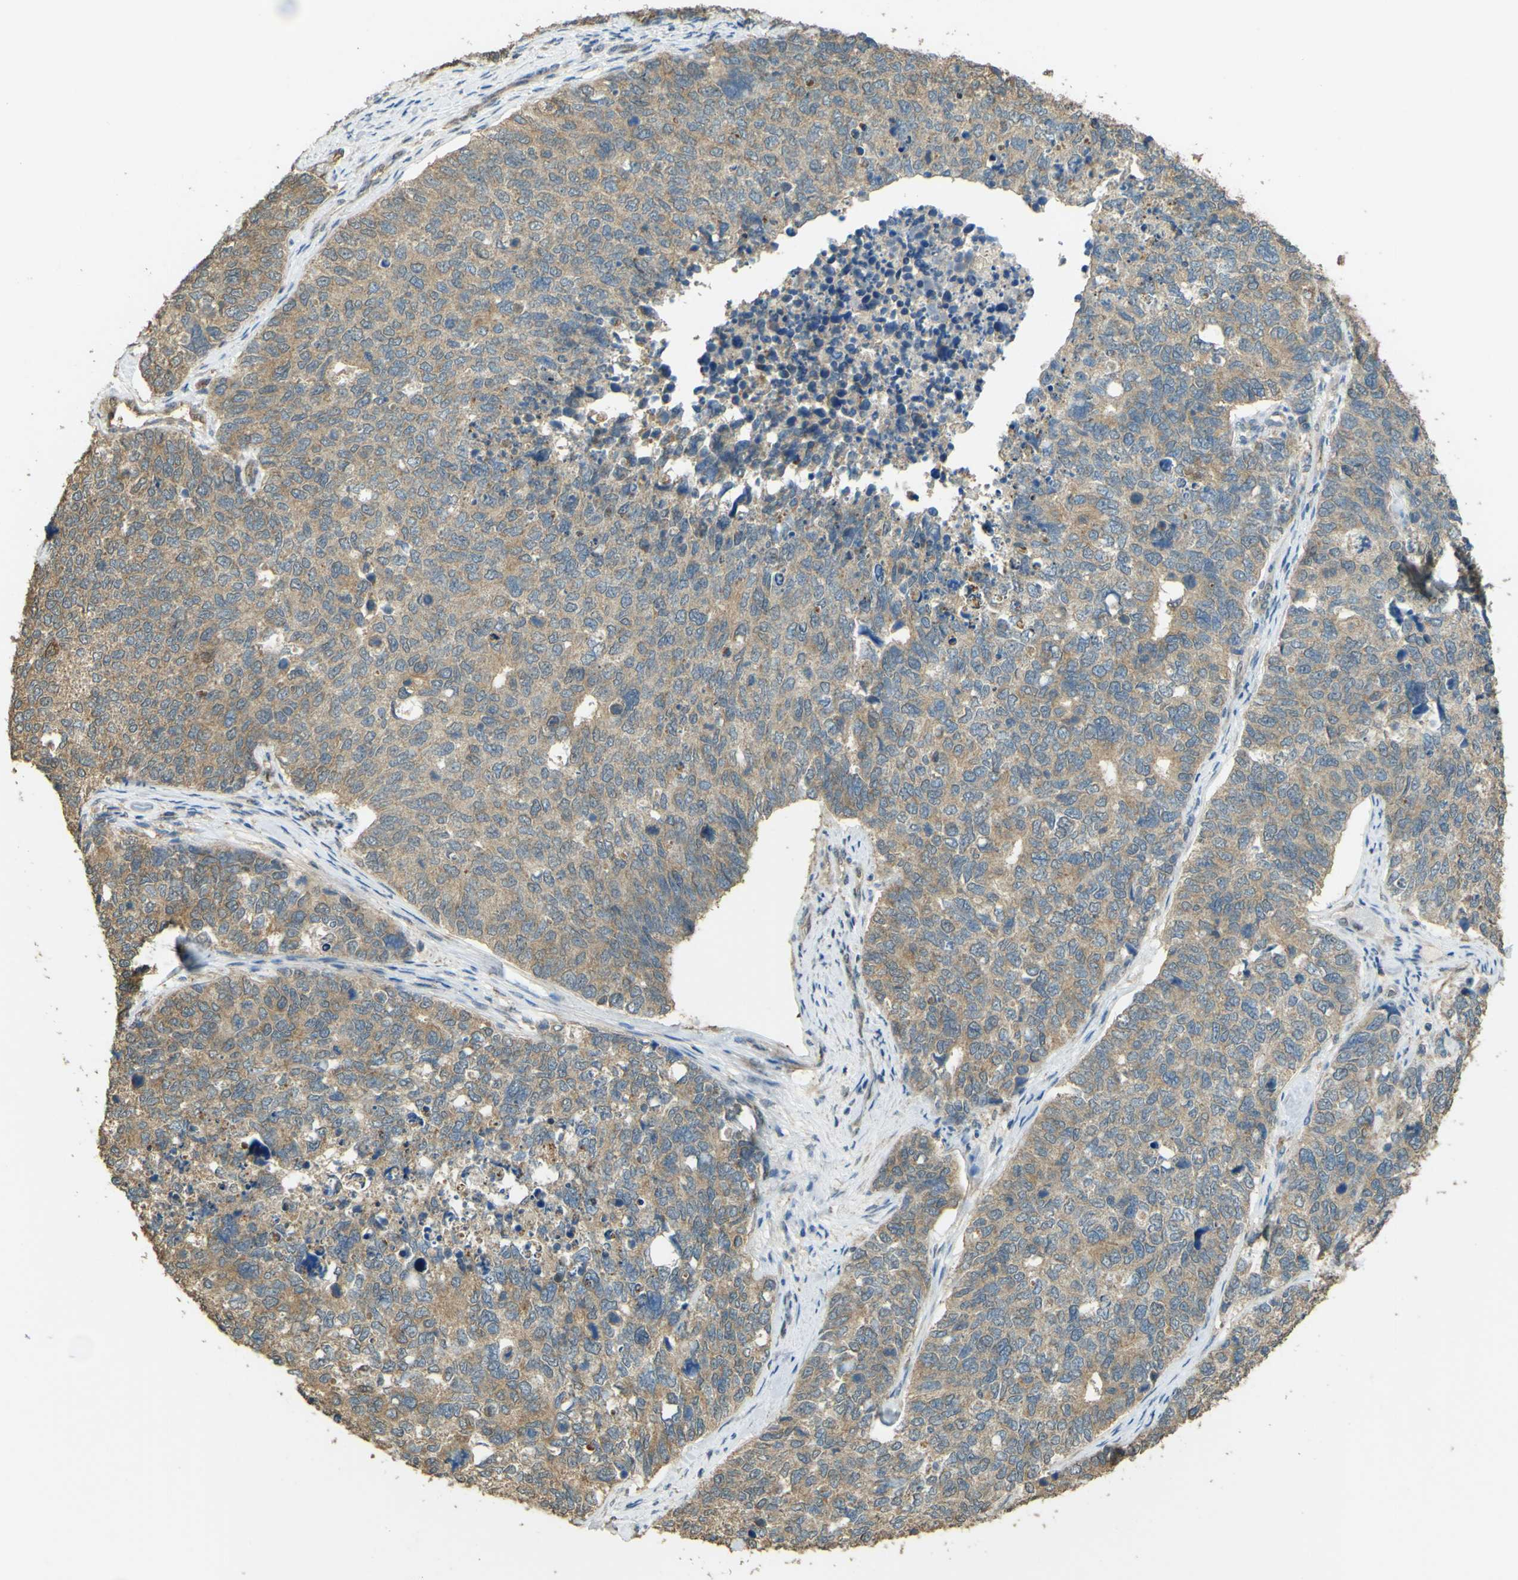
{"staining": {"intensity": "weak", "quantity": ">75%", "location": "cytoplasmic/membranous"}, "tissue": "cervical cancer", "cell_type": "Tumor cells", "image_type": "cancer", "snomed": [{"axis": "morphology", "description": "Squamous cell carcinoma, NOS"}, {"axis": "topography", "description": "Cervix"}], "caption": "Protein expression analysis of cervical squamous cell carcinoma shows weak cytoplasmic/membranous staining in approximately >75% of tumor cells.", "gene": "GOLGA1", "patient": {"sex": "female", "age": 63}}